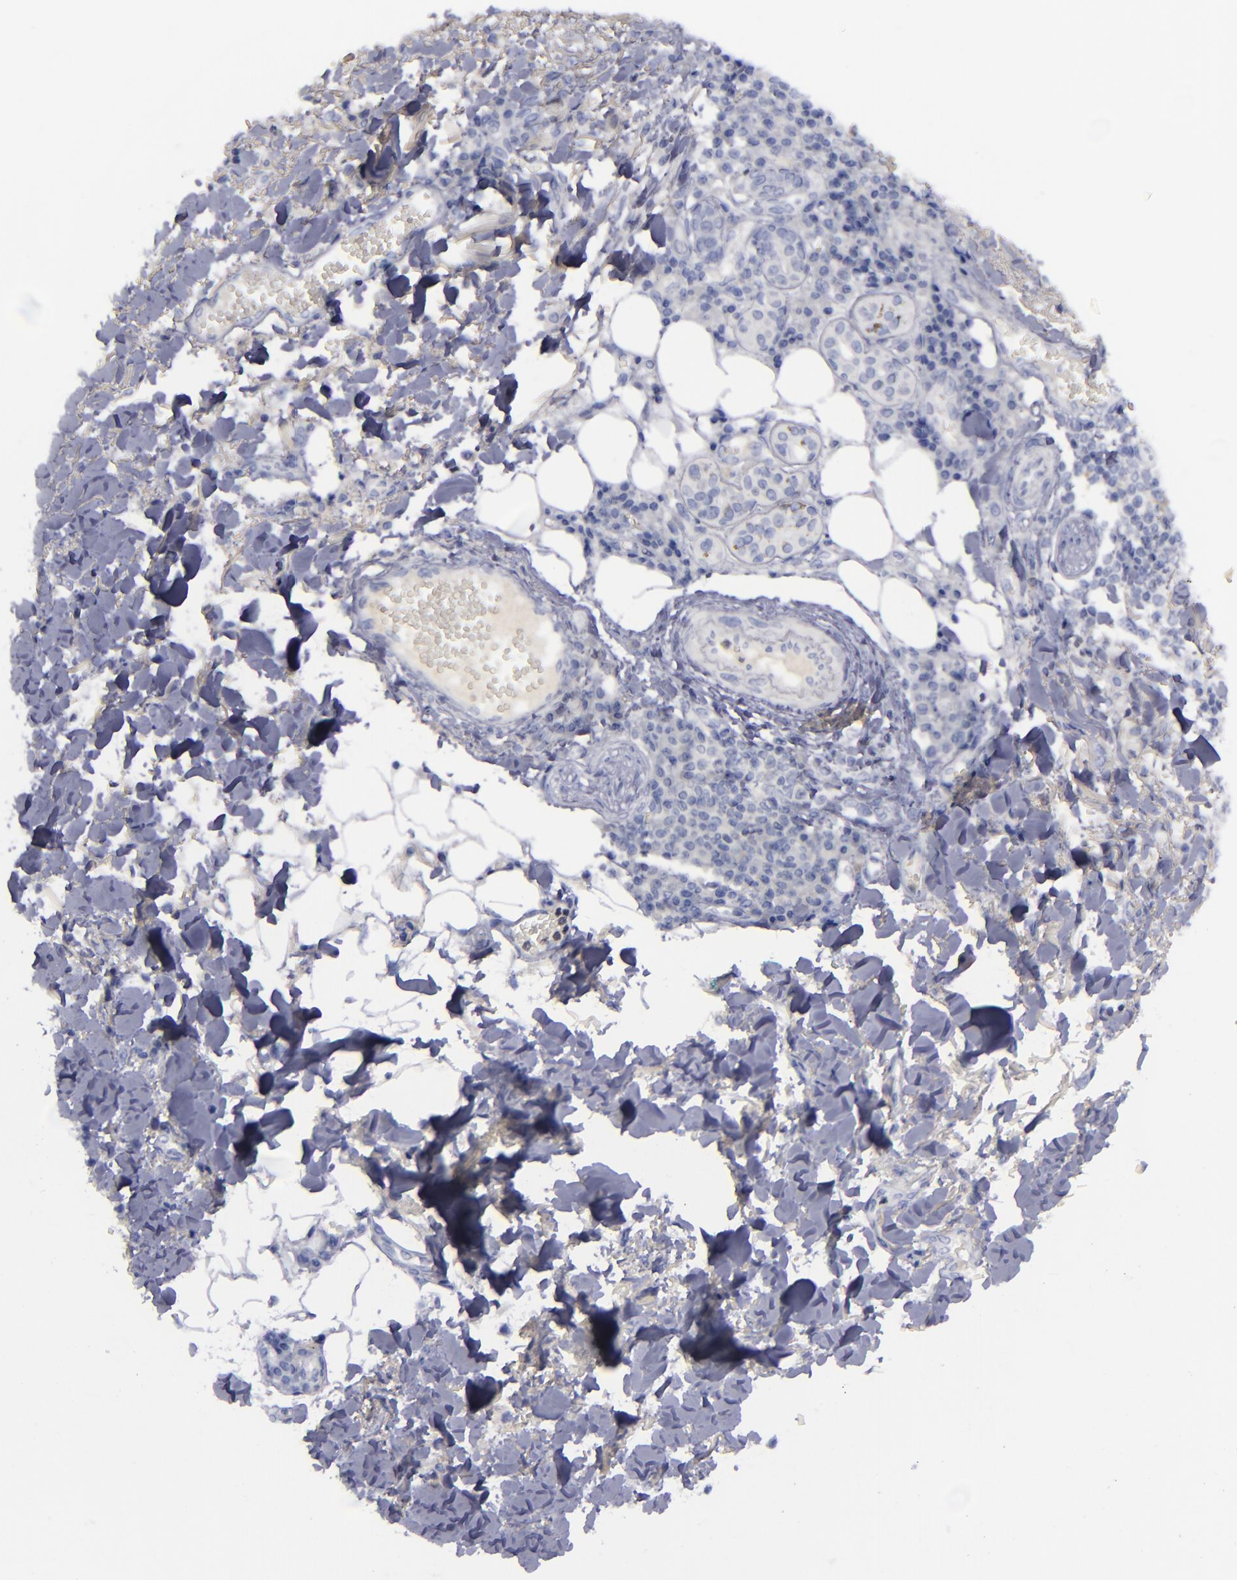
{"staining": {"intensity": "negative", "quantity": "none", "location": "none"}, "tissue": "skin cancer", "cell_type": "Tumor cells", "image_type": "cancer", "snomed": [{"axis": "morphology", "description": "Basal cell carcinoma"}, {"axis": "topography", "description": "Skin"}], "caption": "The micrograph displays no significant staining in tumor cells of skin basal cell carcinoma.", "gene": "AURKA", "patient": {"sex": "female", "age": 89}}